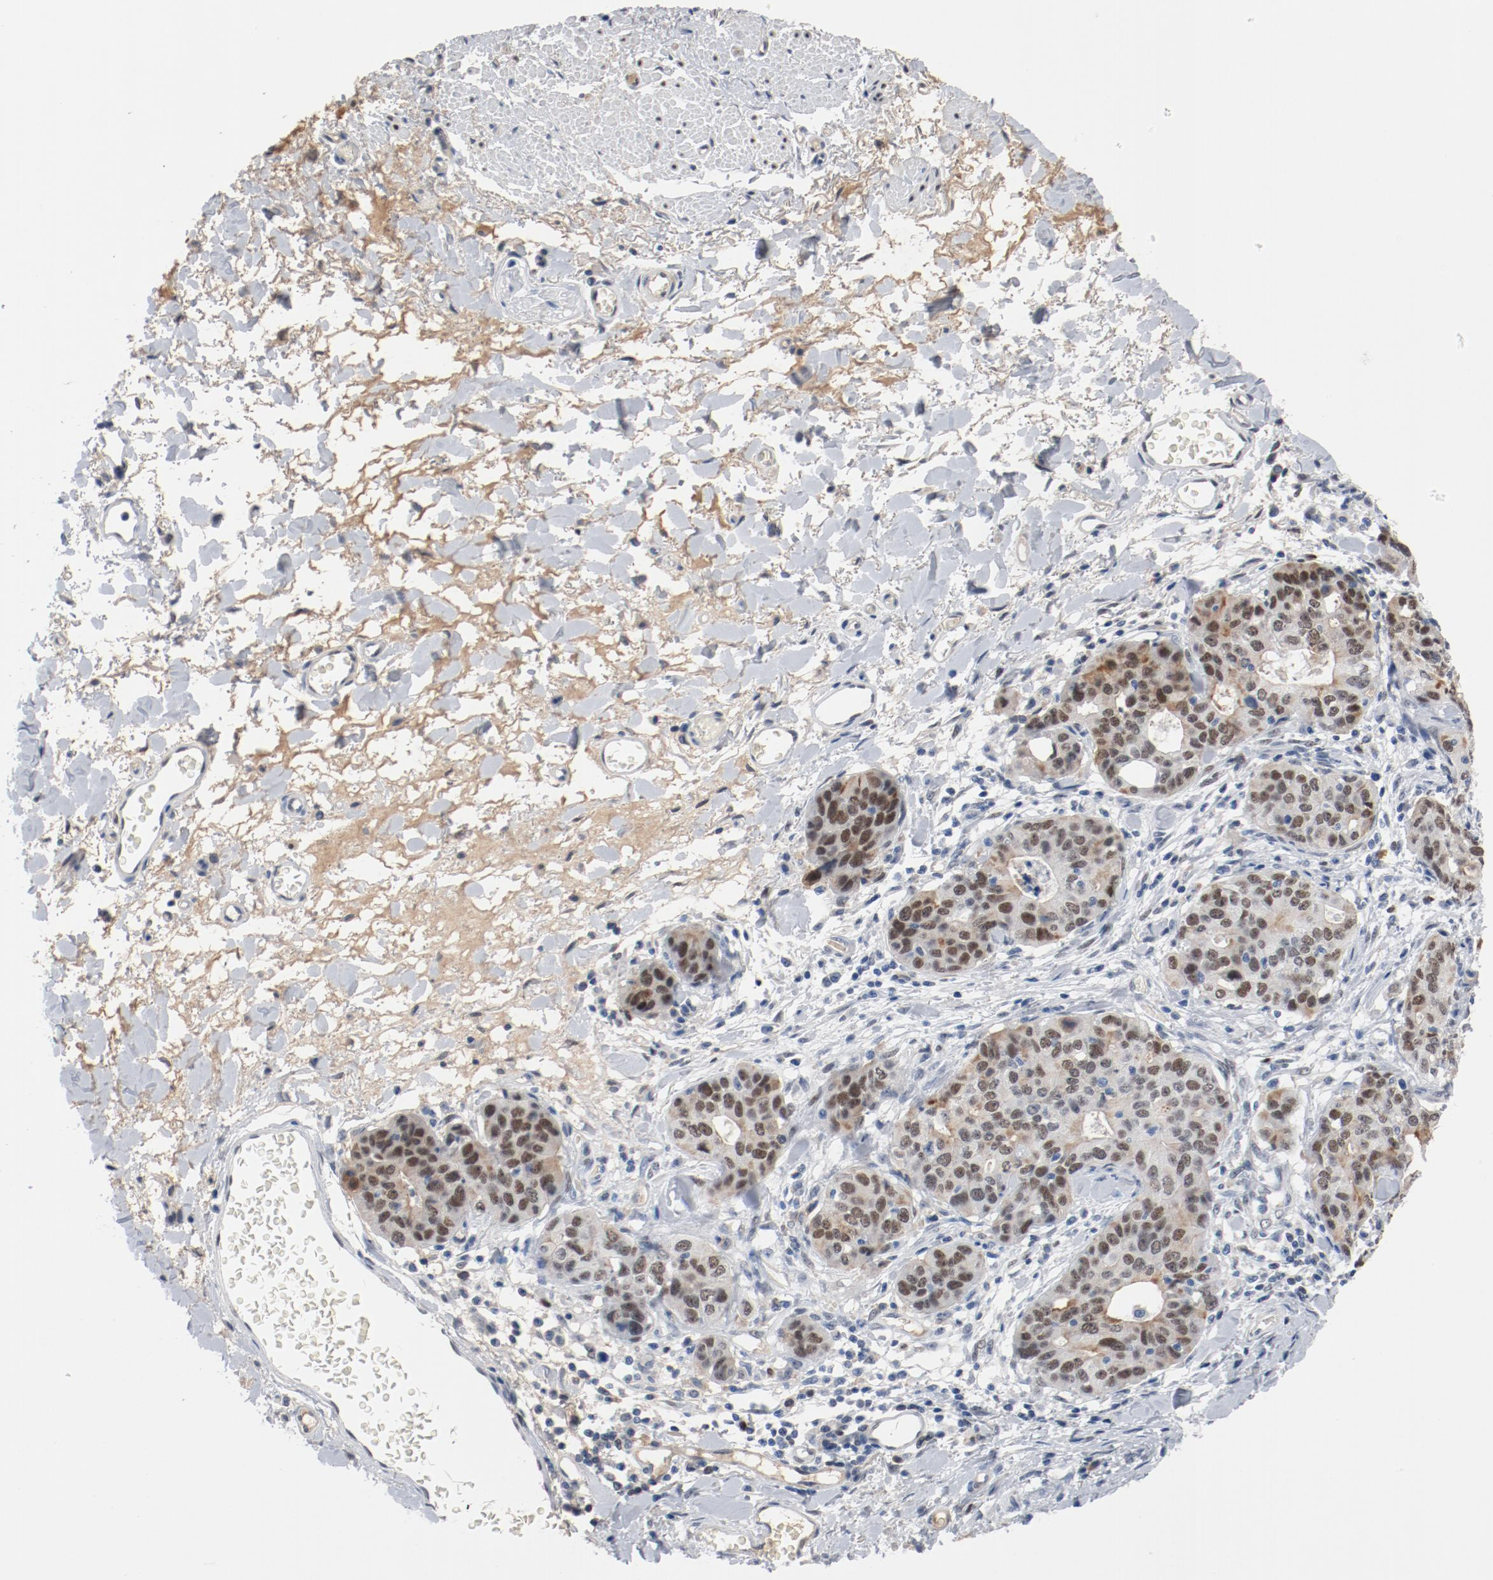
{"staining": {"intensity": "moderate", "quantity": "25%-75%", "location": "nuclear"}, "tissue": "stomach cancer", "cell_type": "Tumor cells", "image_type": "cancer", "snomed": [{"axis": "morphology", "description": "Adenocarcinoma, NOS"}, {"axis": "topography", "description": "Esophagus"}, {"axis": "topography", "description": "Stomach"}], "caption": "Moderate nuclear staining is present in about 25%-75% of tumor cells in stomach cancer.", "gene": "FOXP1", "patient": {"sex": "male", "age": 74}}